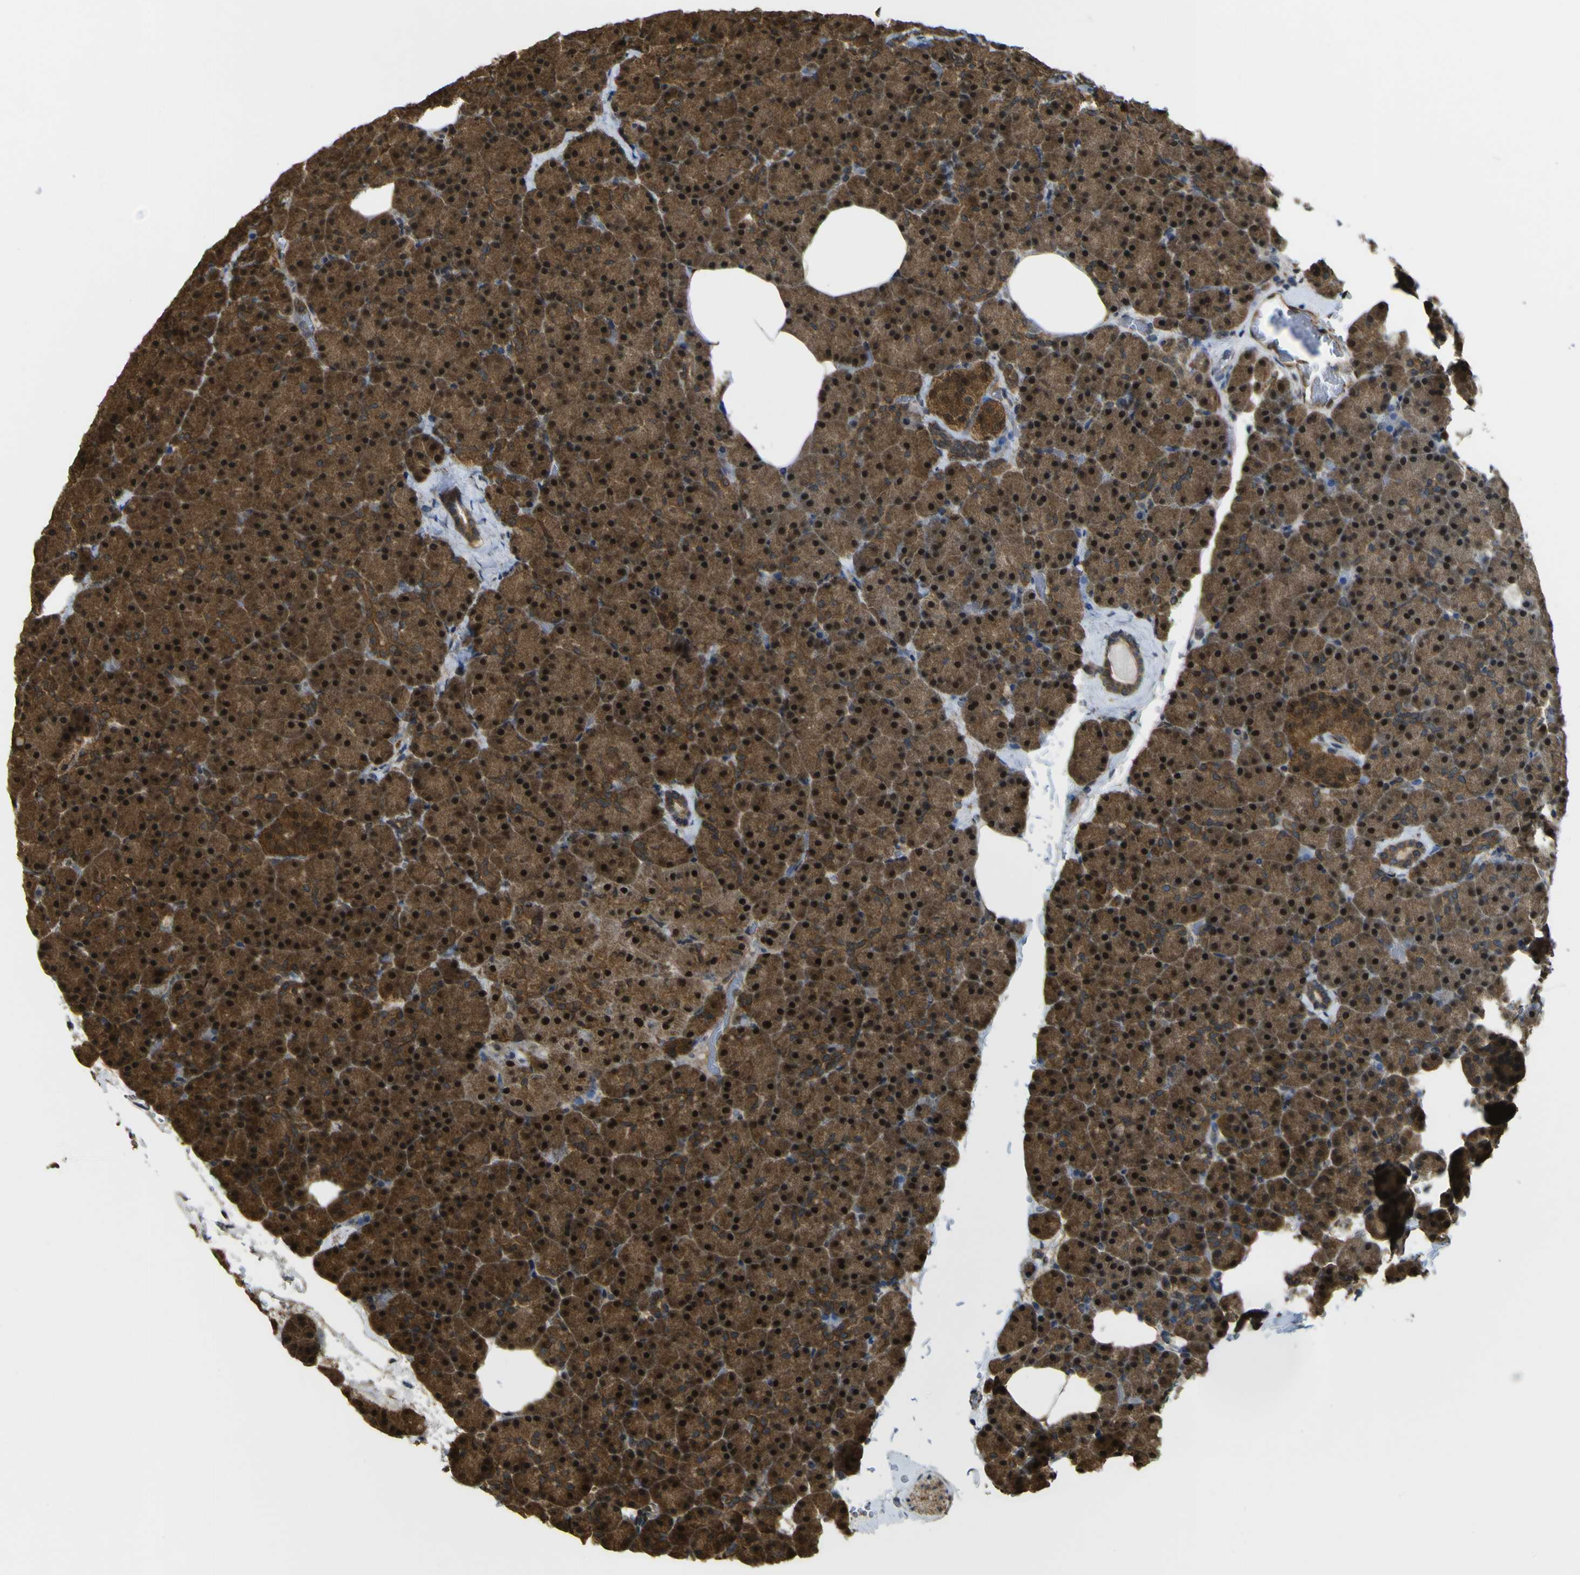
{"staining": {"intensity": "strong", "quantity": ">75%", "location": "cytoplasmic/membranous,nuclear"}, "tissue": "pancreas", "cell_type": "Exocrine glandular cells", "image_type": "normal", "snomed": [{"axis": "morphology", "description": "Normal tissue, NOS"}, {"axis": "topography", "description": "Pancreas"}], "caption": "Immunohistochemistry (IHC) (DAB (3,3'-diaminobenzidine)) staining of benign human pancreas displays strong cytoplasmic/membranous,nuclear protein staining in approximately >75% of exocrine glandular cells.", "gene": "YWHAG", "patient": {"sex": "female", "age": 35}}